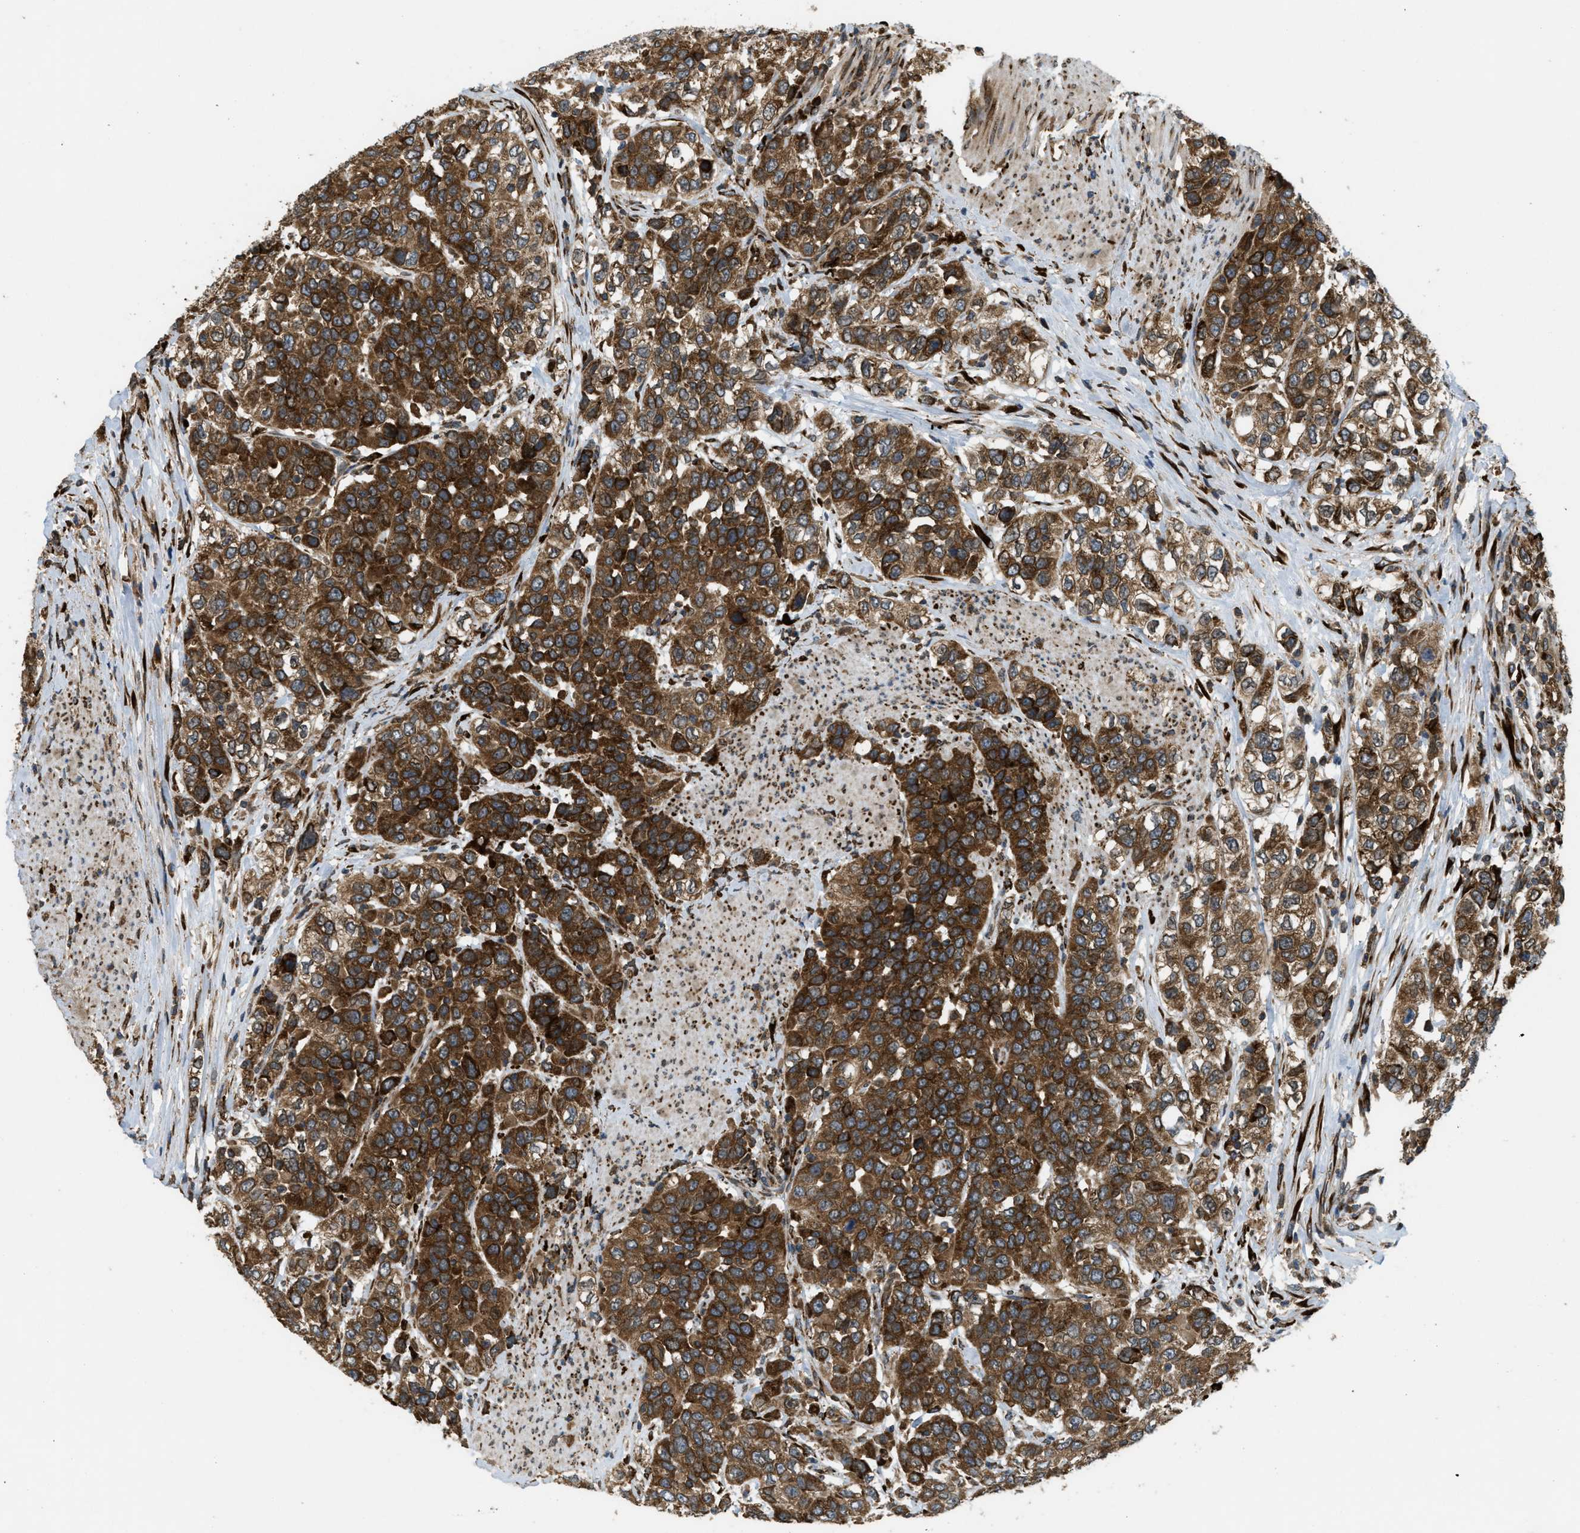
{"staining": {"intensity": "strong", "quantity": ">75%", "location": "cytoplasmic/membranous"}, "tissue": "urothelial cancer", "cell_type": "Tumor cells", "image_type": "cancer", "snomed": [{"axis": "morphology", "description": "Urothelial carcinoma, High grade"}, {"axis": "topography", "description": "Urinary bladder"}], "caption": "High-power microscopy captured an immunohistochemistry (IHC) histopathology image of urothelial cancer, revealing strong cytoplasmic/membranous staining in approximately >75% of tumor cells.", "gene": "PCDH18", "patient": {"sex": "female", "age": 80}}